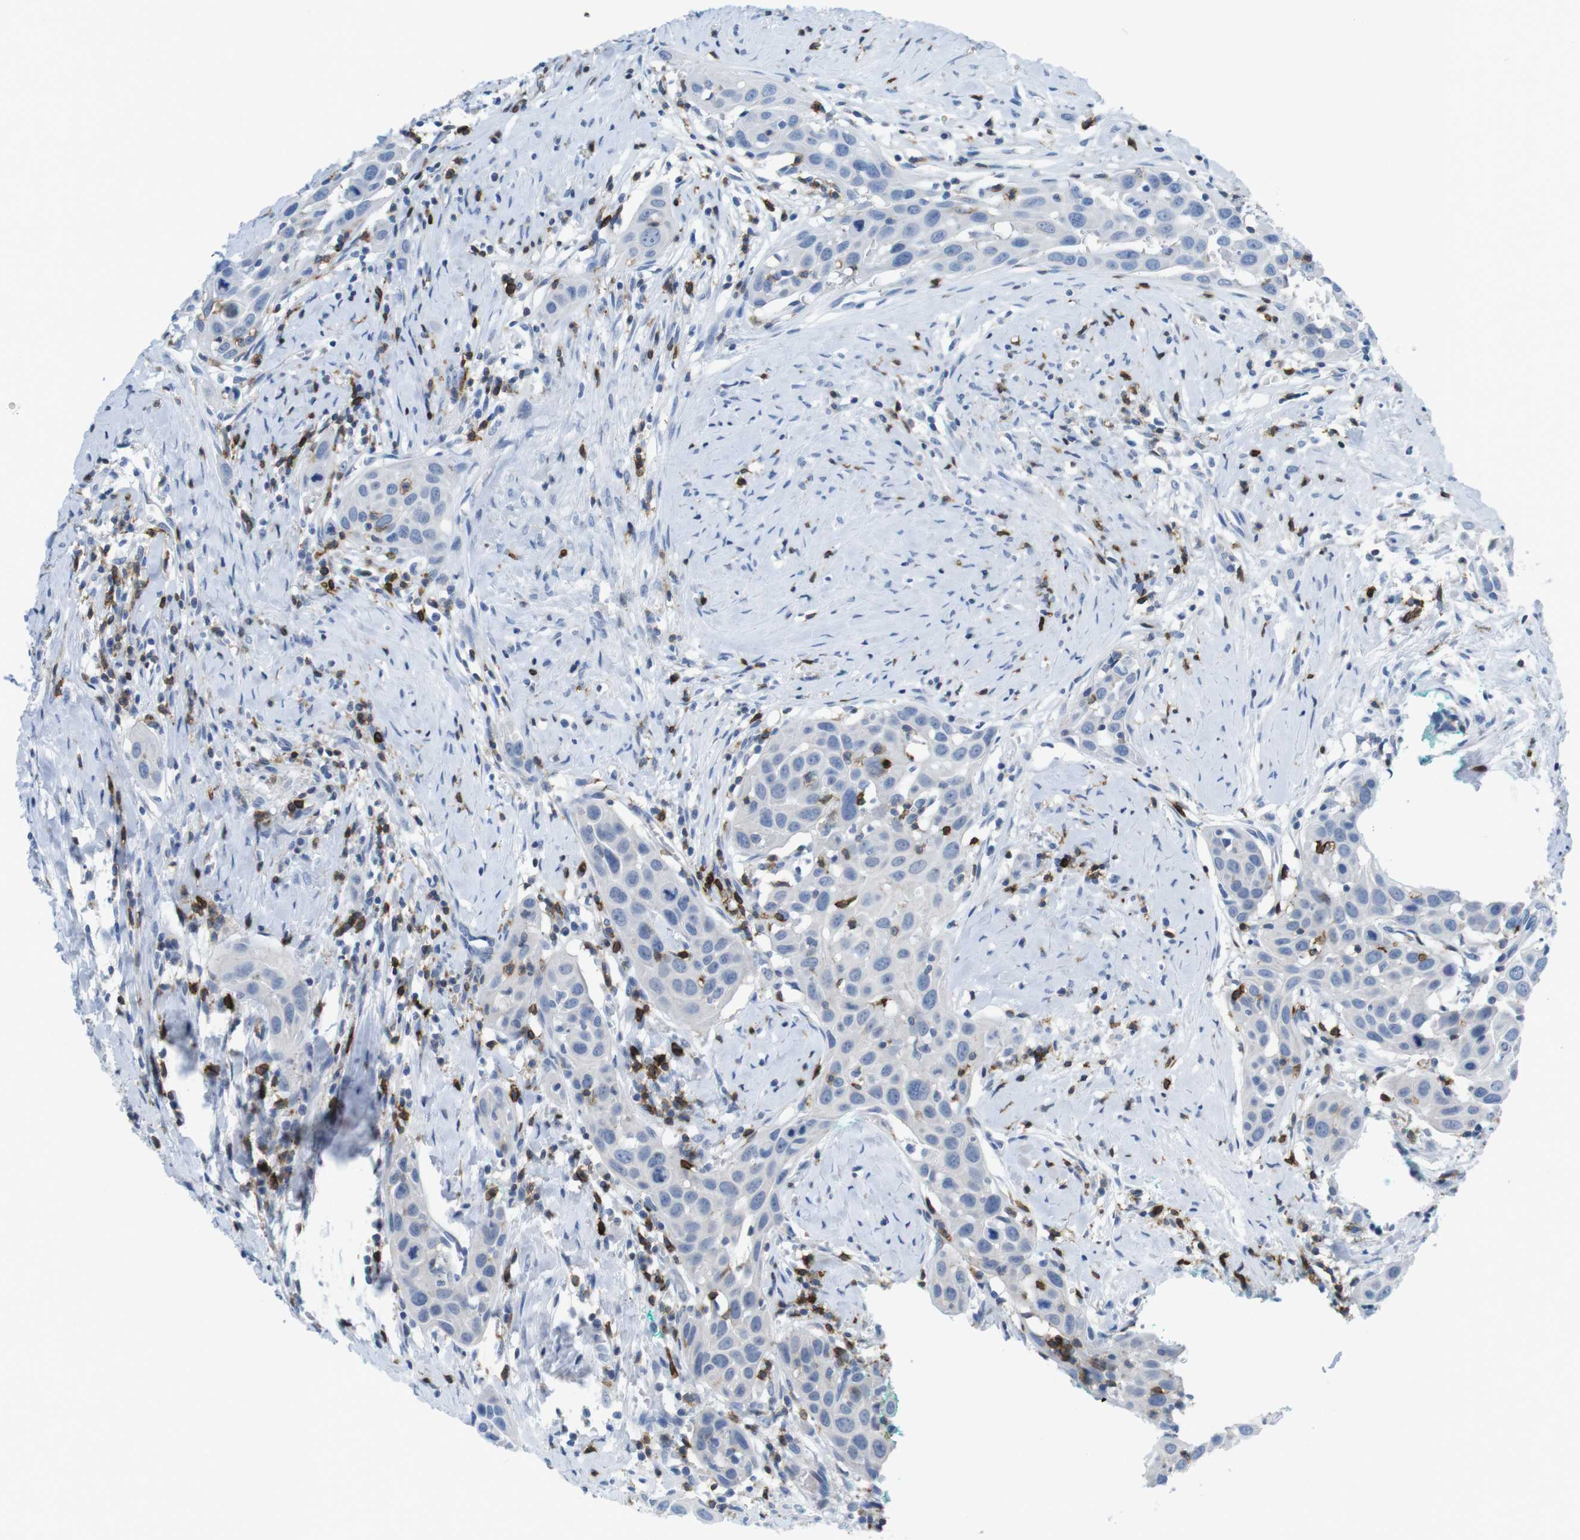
{"staining": {"intensity": "negative", "quantity": "none", "location": "none"}, "tissue": "head and neck cancer", "cell_type": "Tumor cells", "image_type": "cancer", "snomed": [{"axis": "morphology", "description": "Squamous cell carcinoma, NOS"}, {"axis": "topography", "description": "Oral tissue"}, {"axis": "topography", "description": "Head-Neck"}], "caption": "The immunohistochemistry (IHC) photomicrograph has no significant expression in tumor cells of head and neck cancer (squamous cell carcinoma) tissue. (DAB (3,3'-diaminobenzidine) immunohistochemistry (IHC) with hematoxylin counter stain).", "gene": "CD5", "patient": {"sex": "female", "age": 50}}